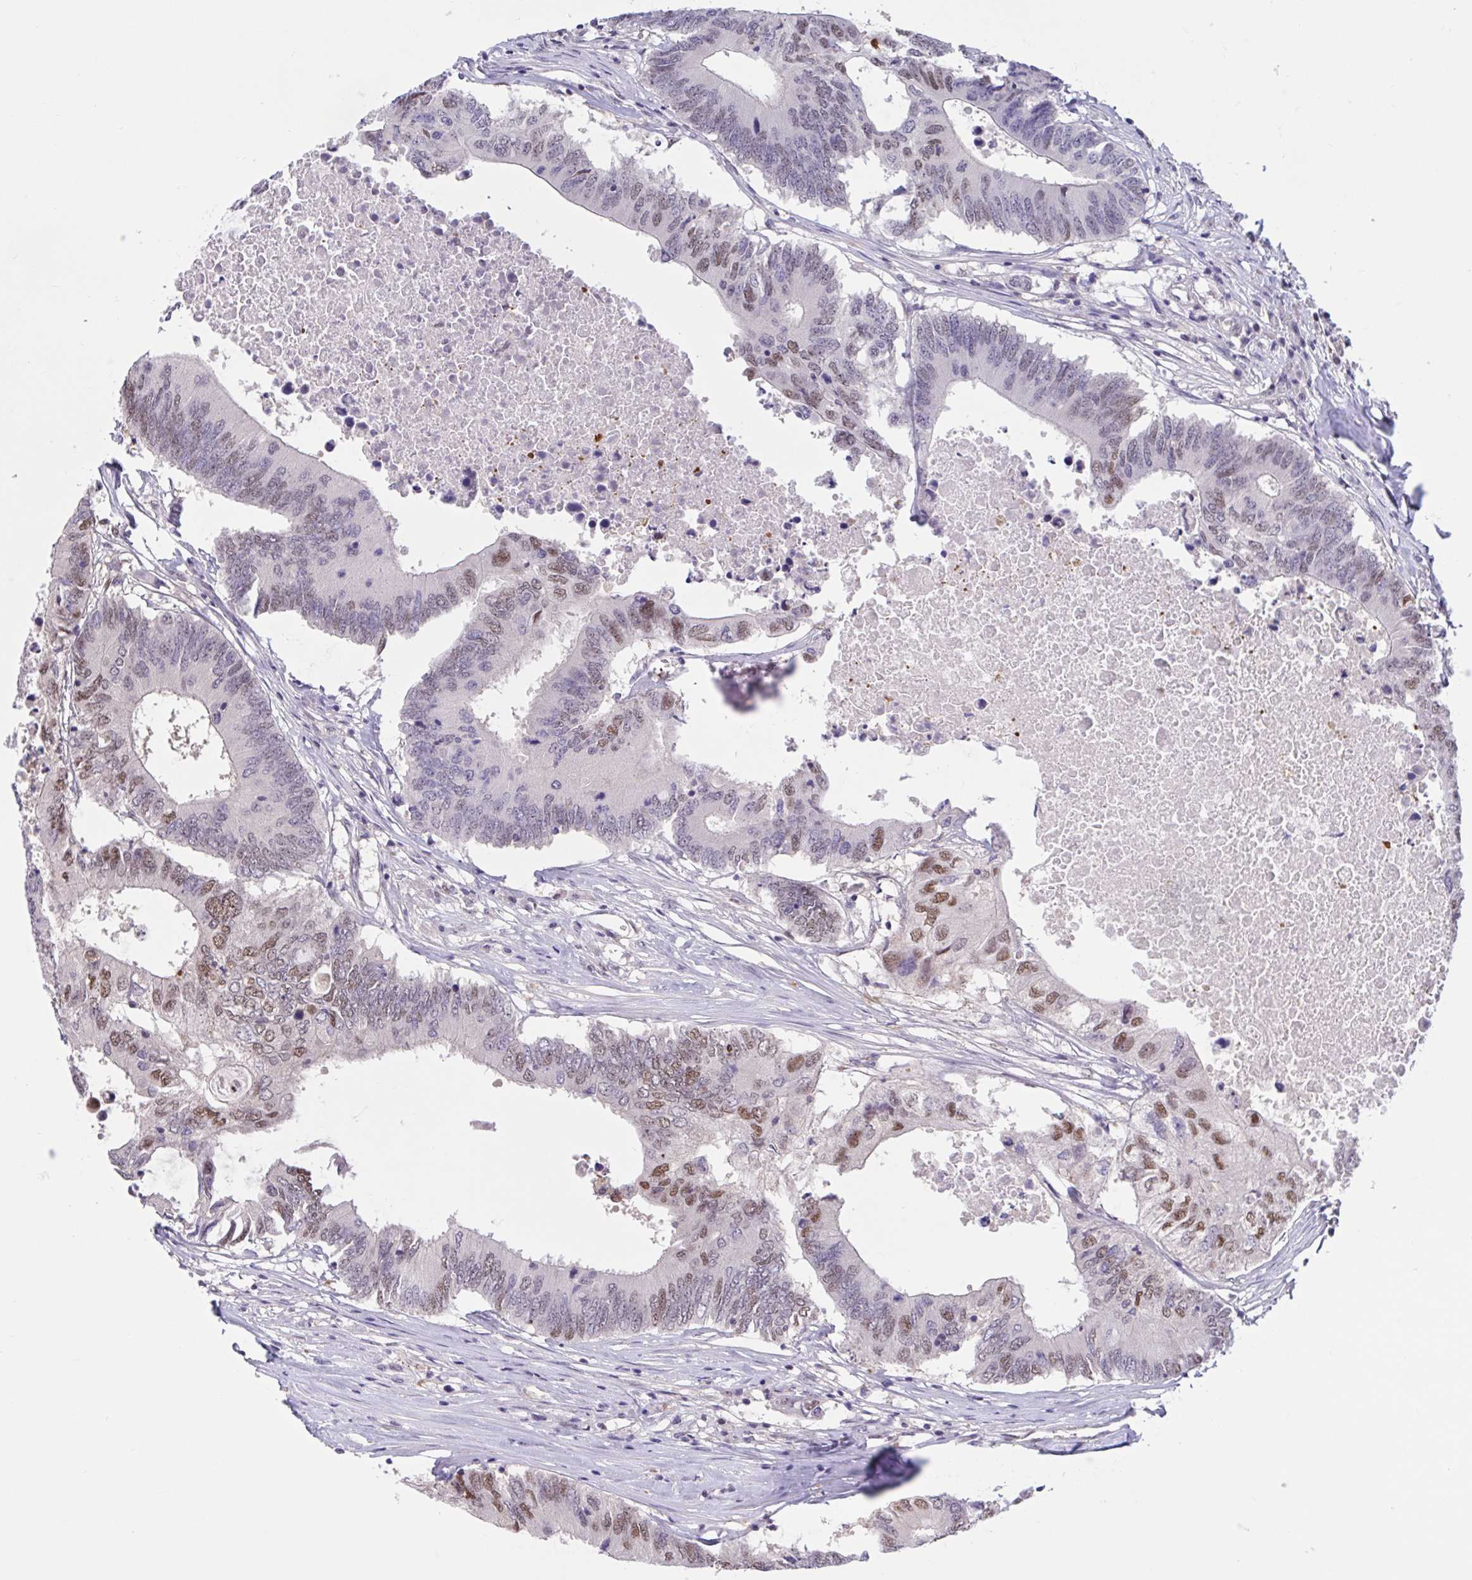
{"staining": {"intensity": "moderate", "quantity": "25%-75%", "location": "nuclear"}, "tissue": "colorectal cancer", "cell_type": "Tumor cells", "image_type": "cancer", "snomed": [{"axis": "morphology", "description": "Adenocarcinoma, NOS"}, {"axis": "topography", "description": "Colon"}], "caption": "Human colorectal adenocarcinoma stained for a protein (brown) reveals moderate nuclear positive positivity in about 25%-75% of tumor cells.", "gene": "RBL1", "patient": {"sex": "male", "age": 71}}